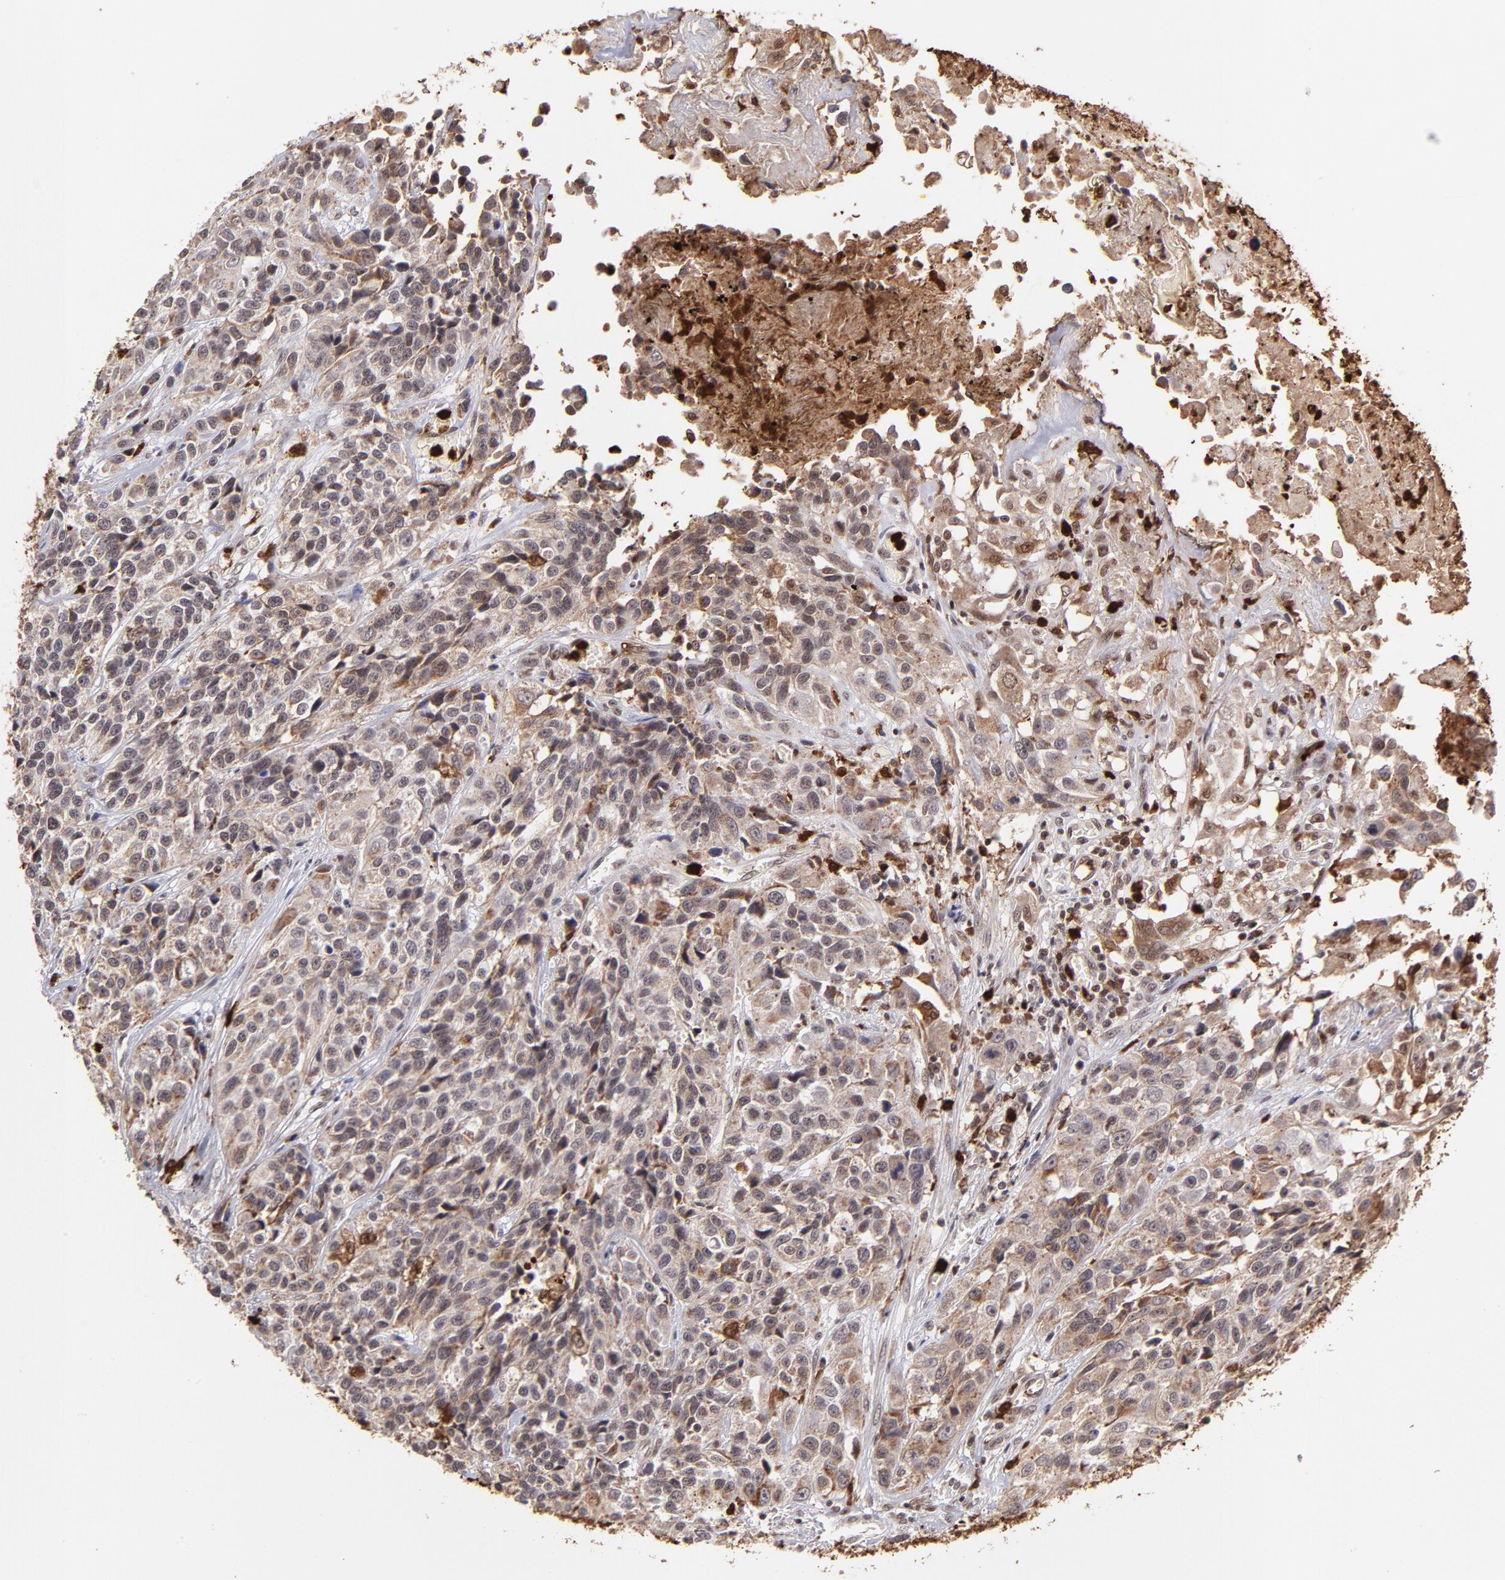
{"staining": {"intensity": "moderate", "quantity": ">75%", "location": "cytoplasmic/membranous"}, "tissue": "urothelial cancer", "cell_type": "Tumor cells", "image_type": "cancer", "snomed": [{"axis": "morphology", "description": "Urothelial carcinoma, High grade"}, {"axis": "topography", "description": "Urinary bladder"}], "caption": "A brown stain highlights moderate cytoplasmic/membranous expression of a protein in high-grade urothelial carcinoma tumor cells.", "gene": "ZFX", "patient": {"sex": "female", "age": 81}}